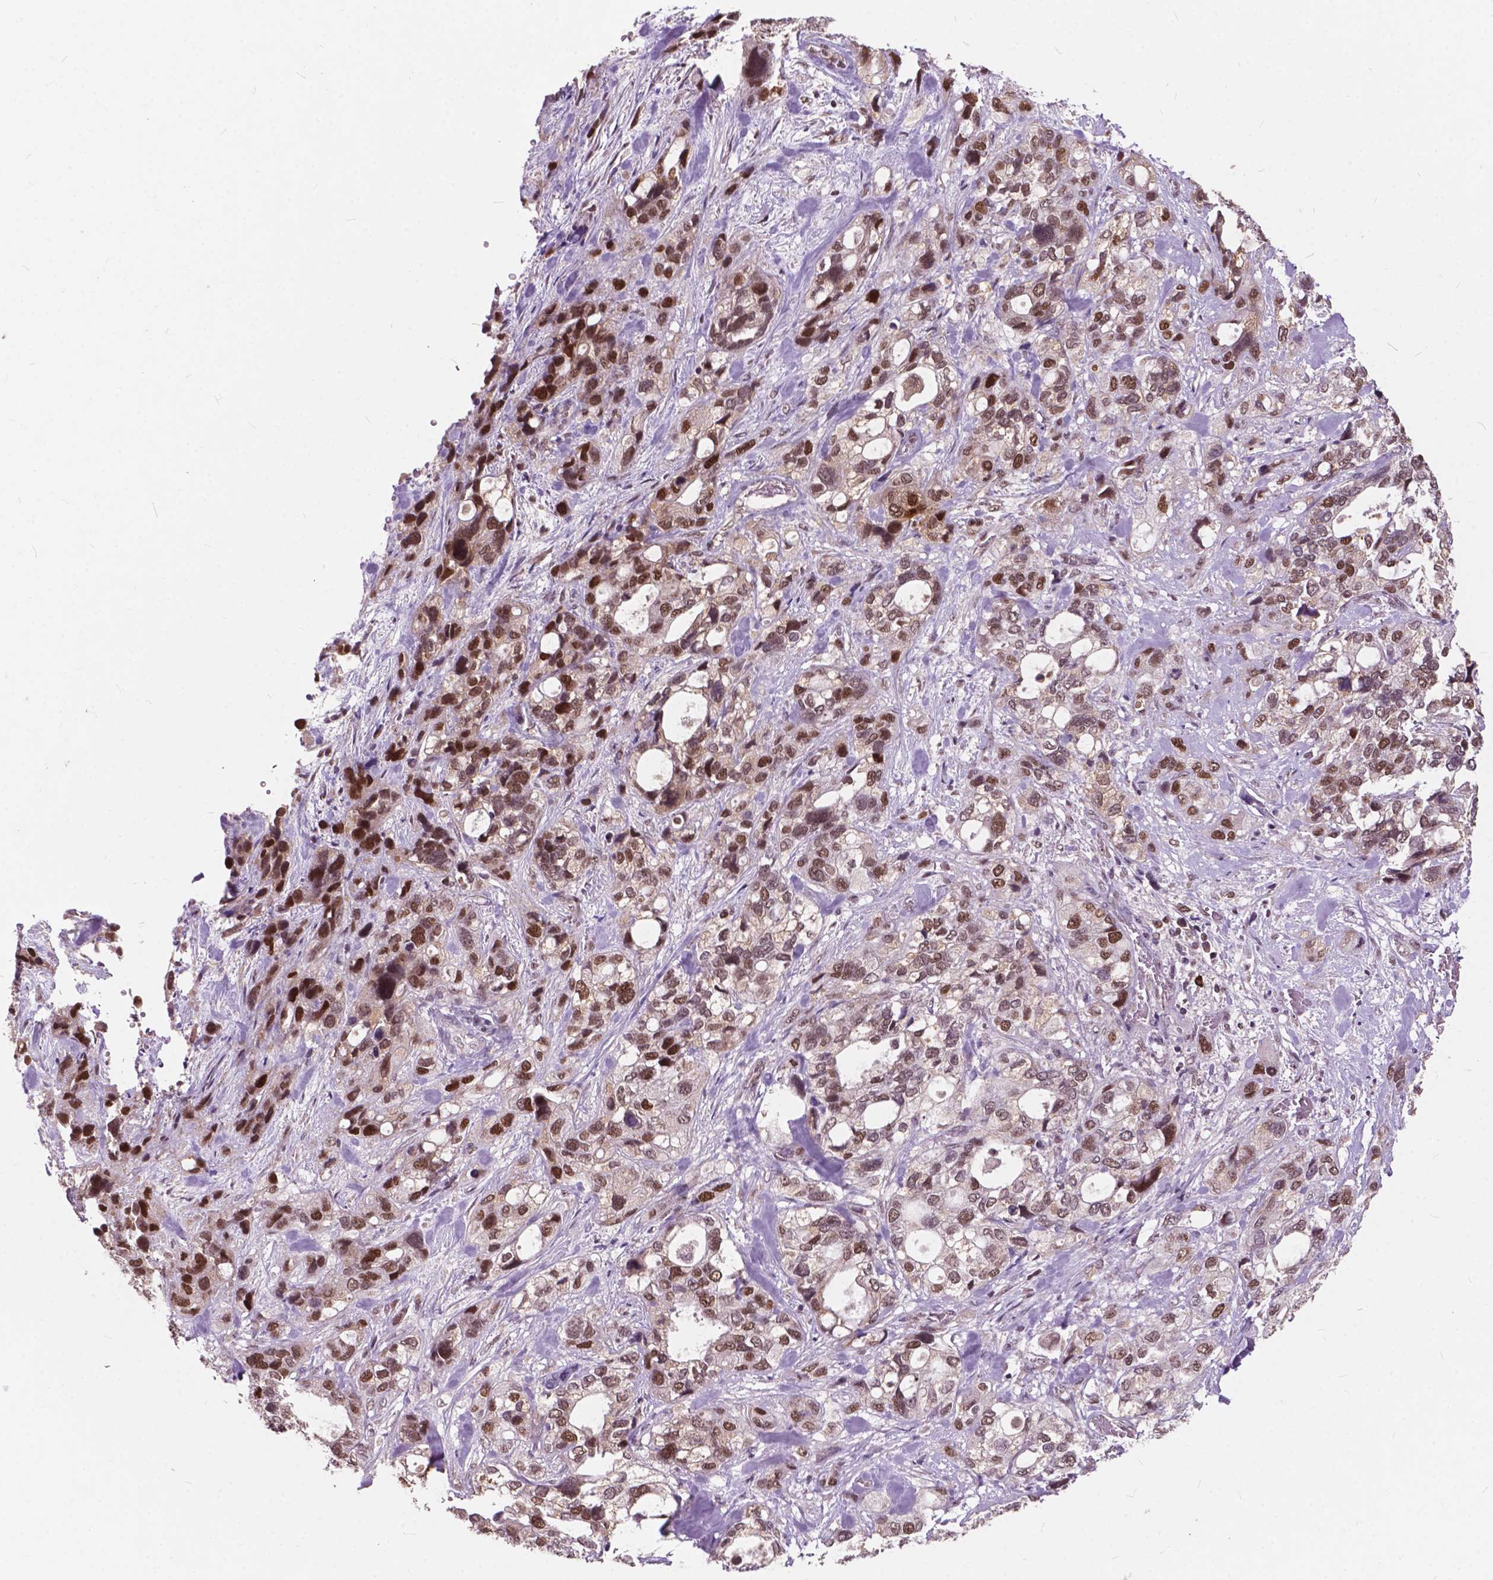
{"staining": {"intensity": "moderate", "quantity": ">75%", "location": "nuclear"}, "tissue": "stomach cancer", "cell_type": "Tumor cells", "image_type": "cancer", "snomed": [{"axis": "morphology", "description": "Adenocarcinoma, NOS"}, {"axis": "topography", "description": "Stomach, upper"}], "caption": "Stomach cancer (adenocarcinoma) tissue demonstrates moderate nuclear expression in approximately >75% of tumor cells", "gene": "MSH2", "patient": {"sex": "female", "age": 81}}